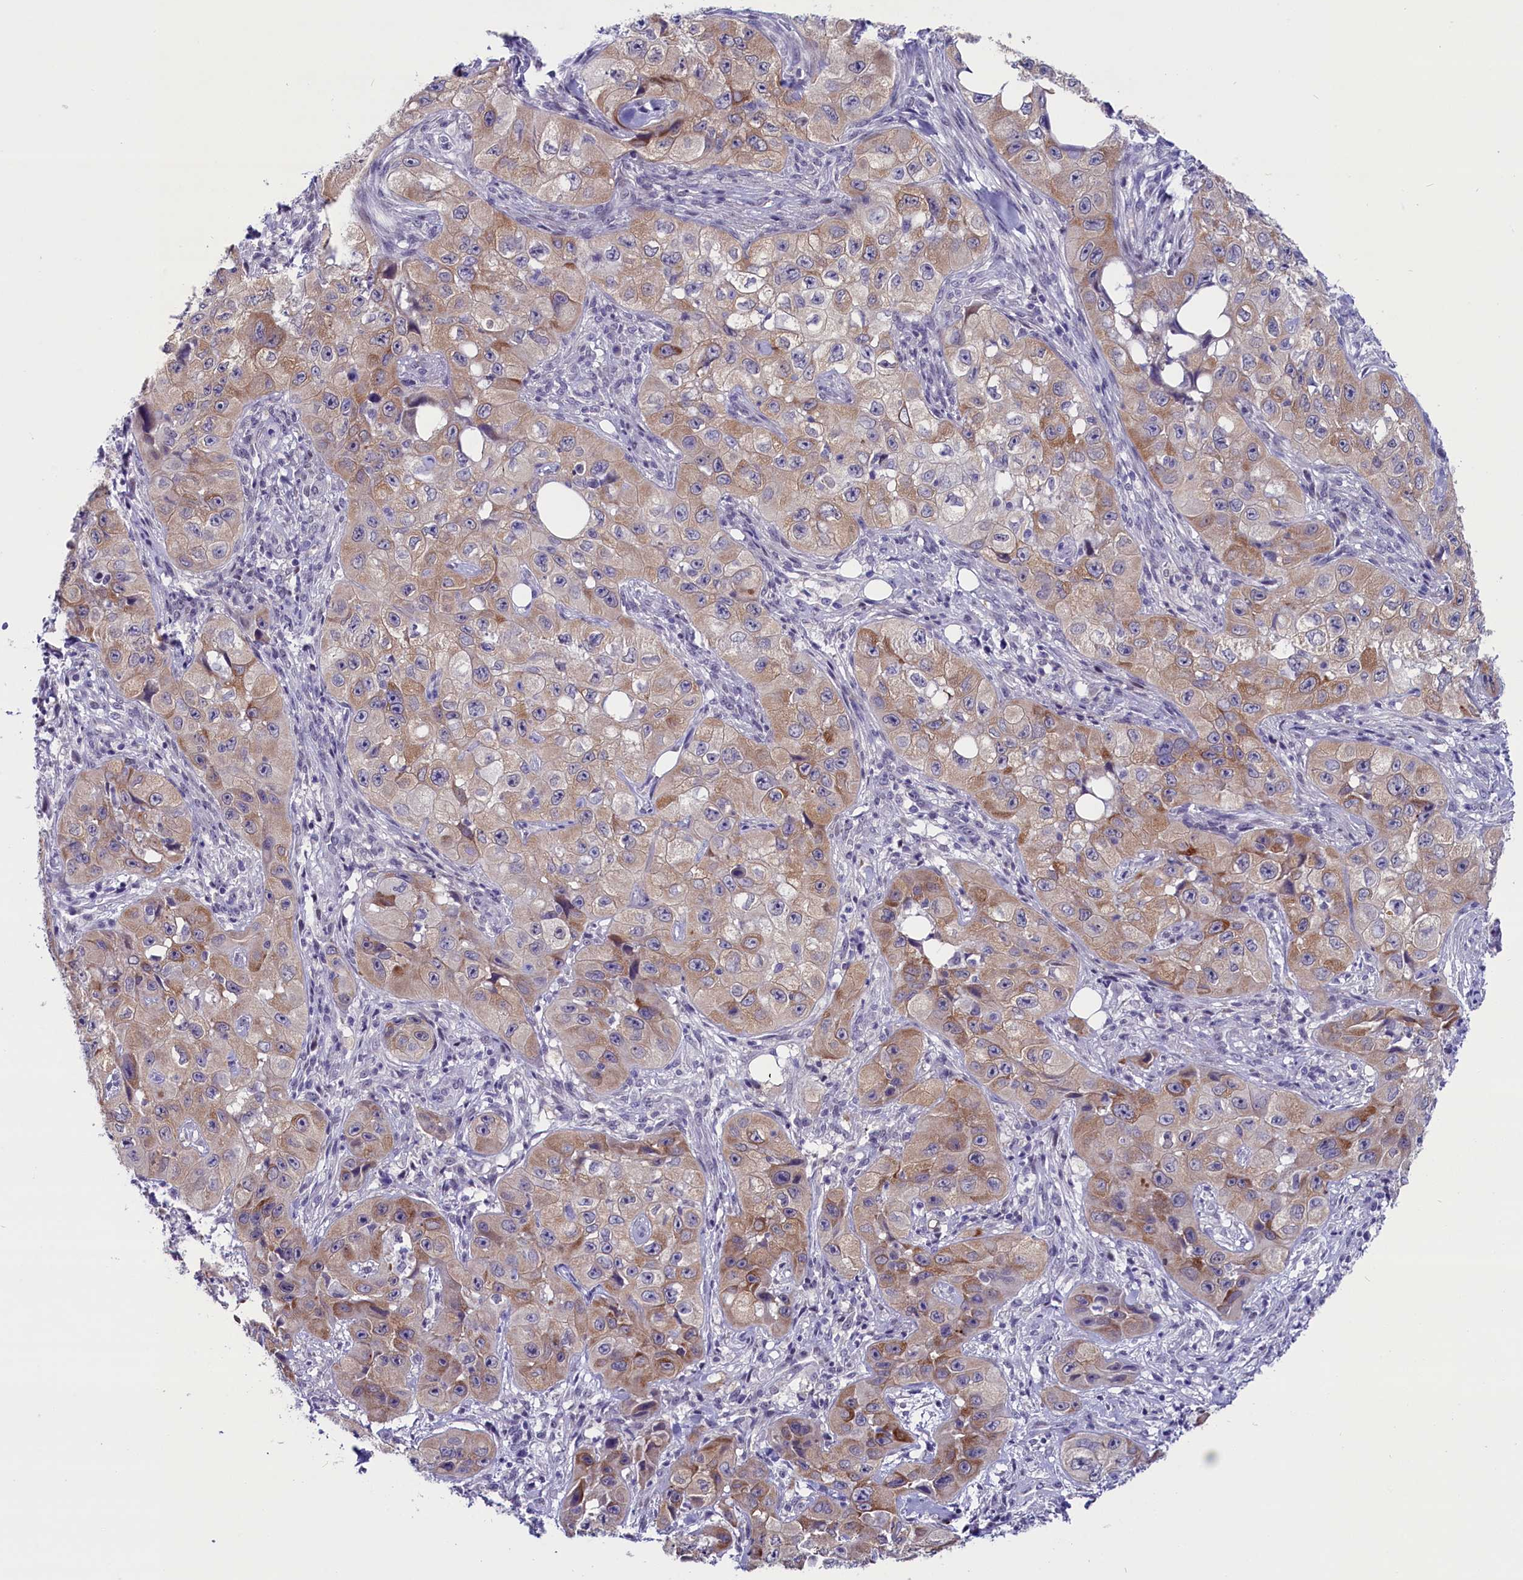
{"staining": {"intensity": "moderate", "quantity": "25%-75%", "location": "cytoplasmic/membranous"}, "tissue": "skin cancer", "cell_type": "Tumor cells", "image_type": "cancer", "snomed": [{"axis": "morphology", "description": "Squamous cell carcinoma, NOS"}, {"axis": "topography", "description": "Skin"}, {"axis": "topography", "description": "Subcutis"}], "caption": "Immunohistochemistry (IHC) image of human squamous cell carcinoma (skin) stained for a protein (brown), which shows medium levels of moderate cytoplasmic/membranous expression in about 25%-75% of tumor cells.", "gene": "SCD5", "patient": {"sex": "male", "age": 73}}